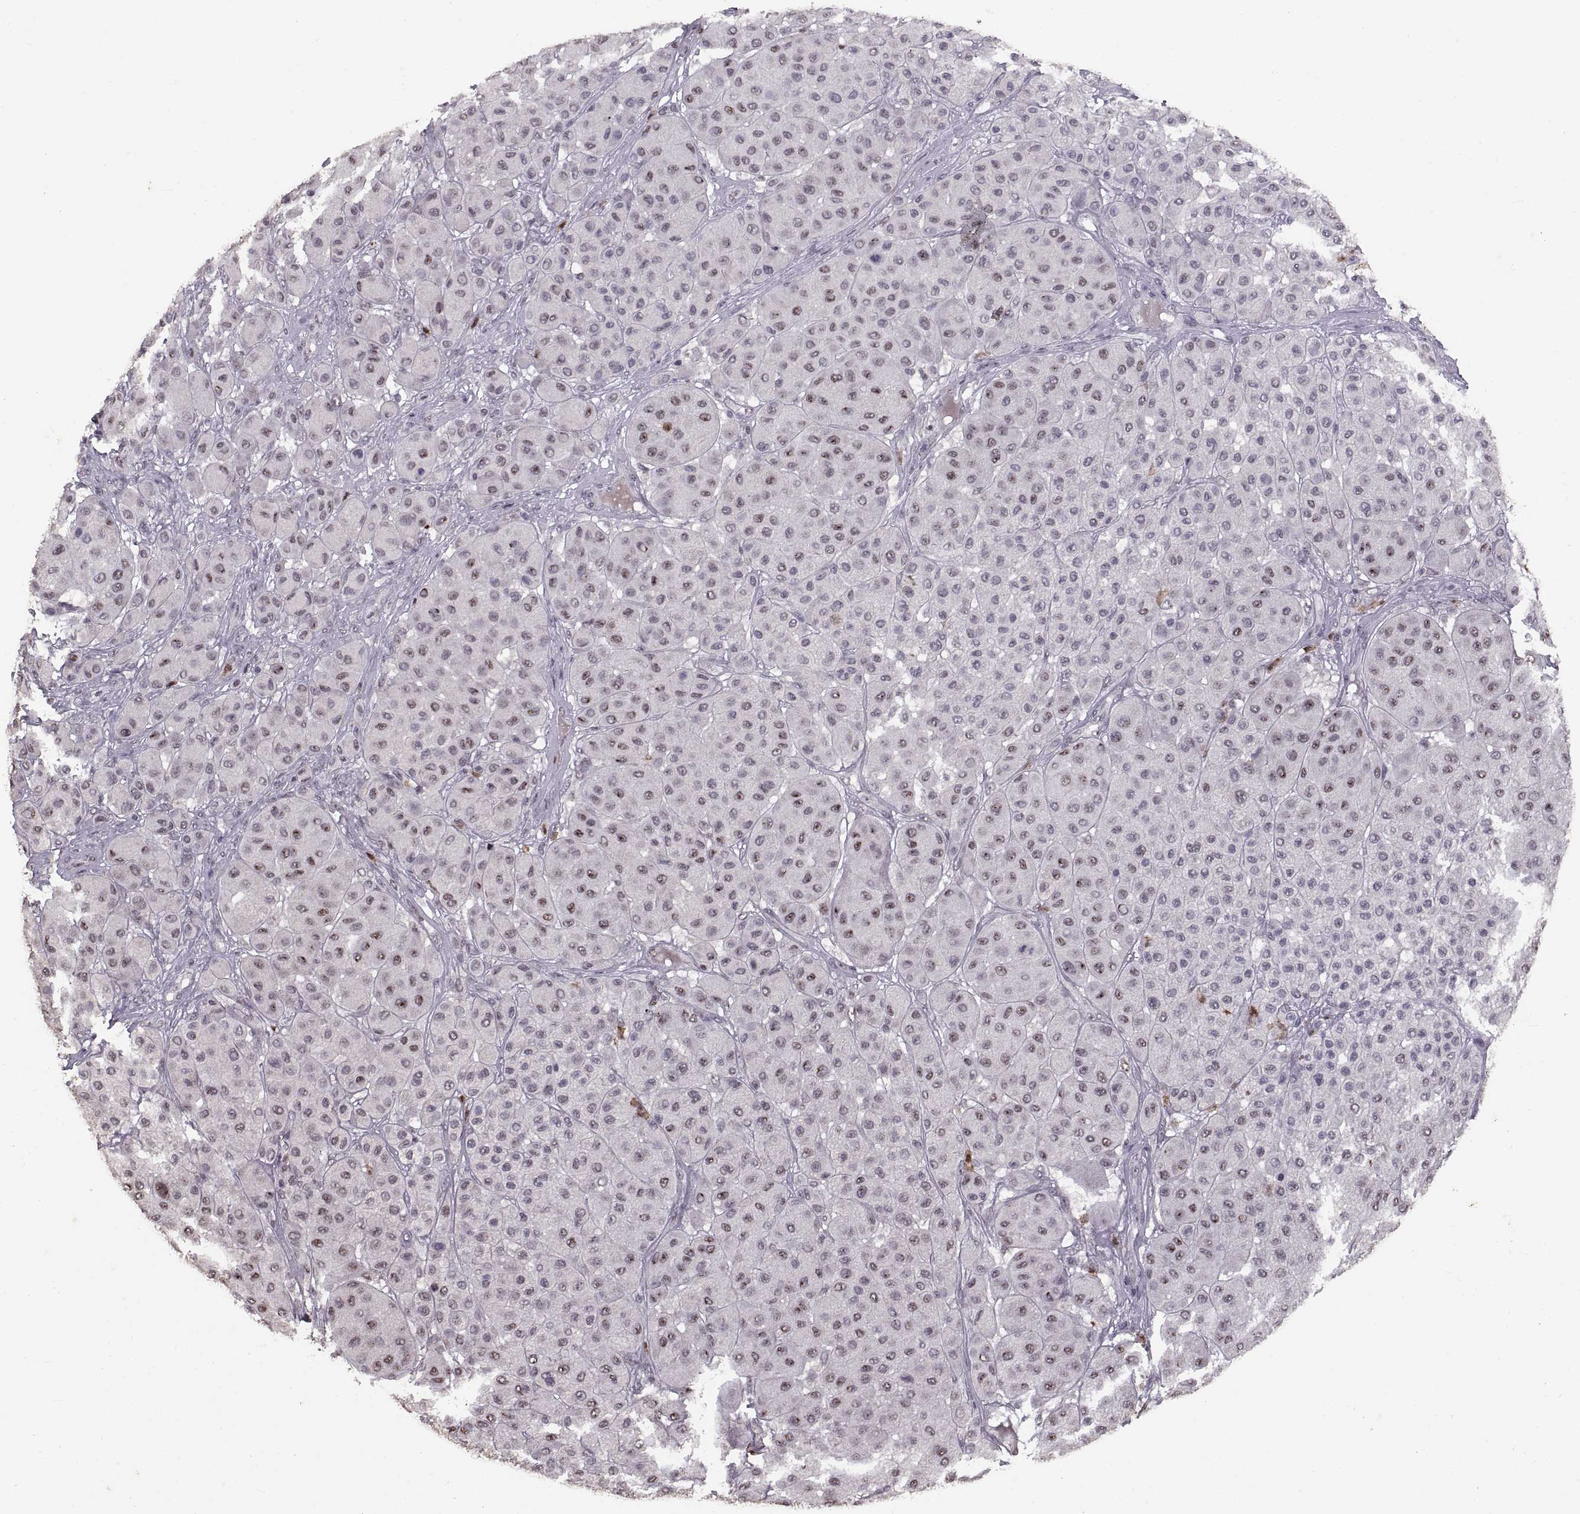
{"staining": {"intensity": "moderate", "quantity": "<25%", "location": "nuclear"}, "tissue": "melanoma", "cell_type": "Tumor cells", "image_type": "cancer", "snomed": [{"axis": "morphology", "description": "Malignant melanoma, Metastatic site"}, {"axis": "topography", "description": "Smooth muscle"}], "caption": "This photomicrograph exhibits malignant melanoma (metastatic site) stained with immunohistochemistry to label a protein in brown. The nuclear of tumor cells show moderate positivity for the protein. Nuclei are counter-stained blue.", "gene": "PALS1", "patient": {"sex": "male", "age": 41}}